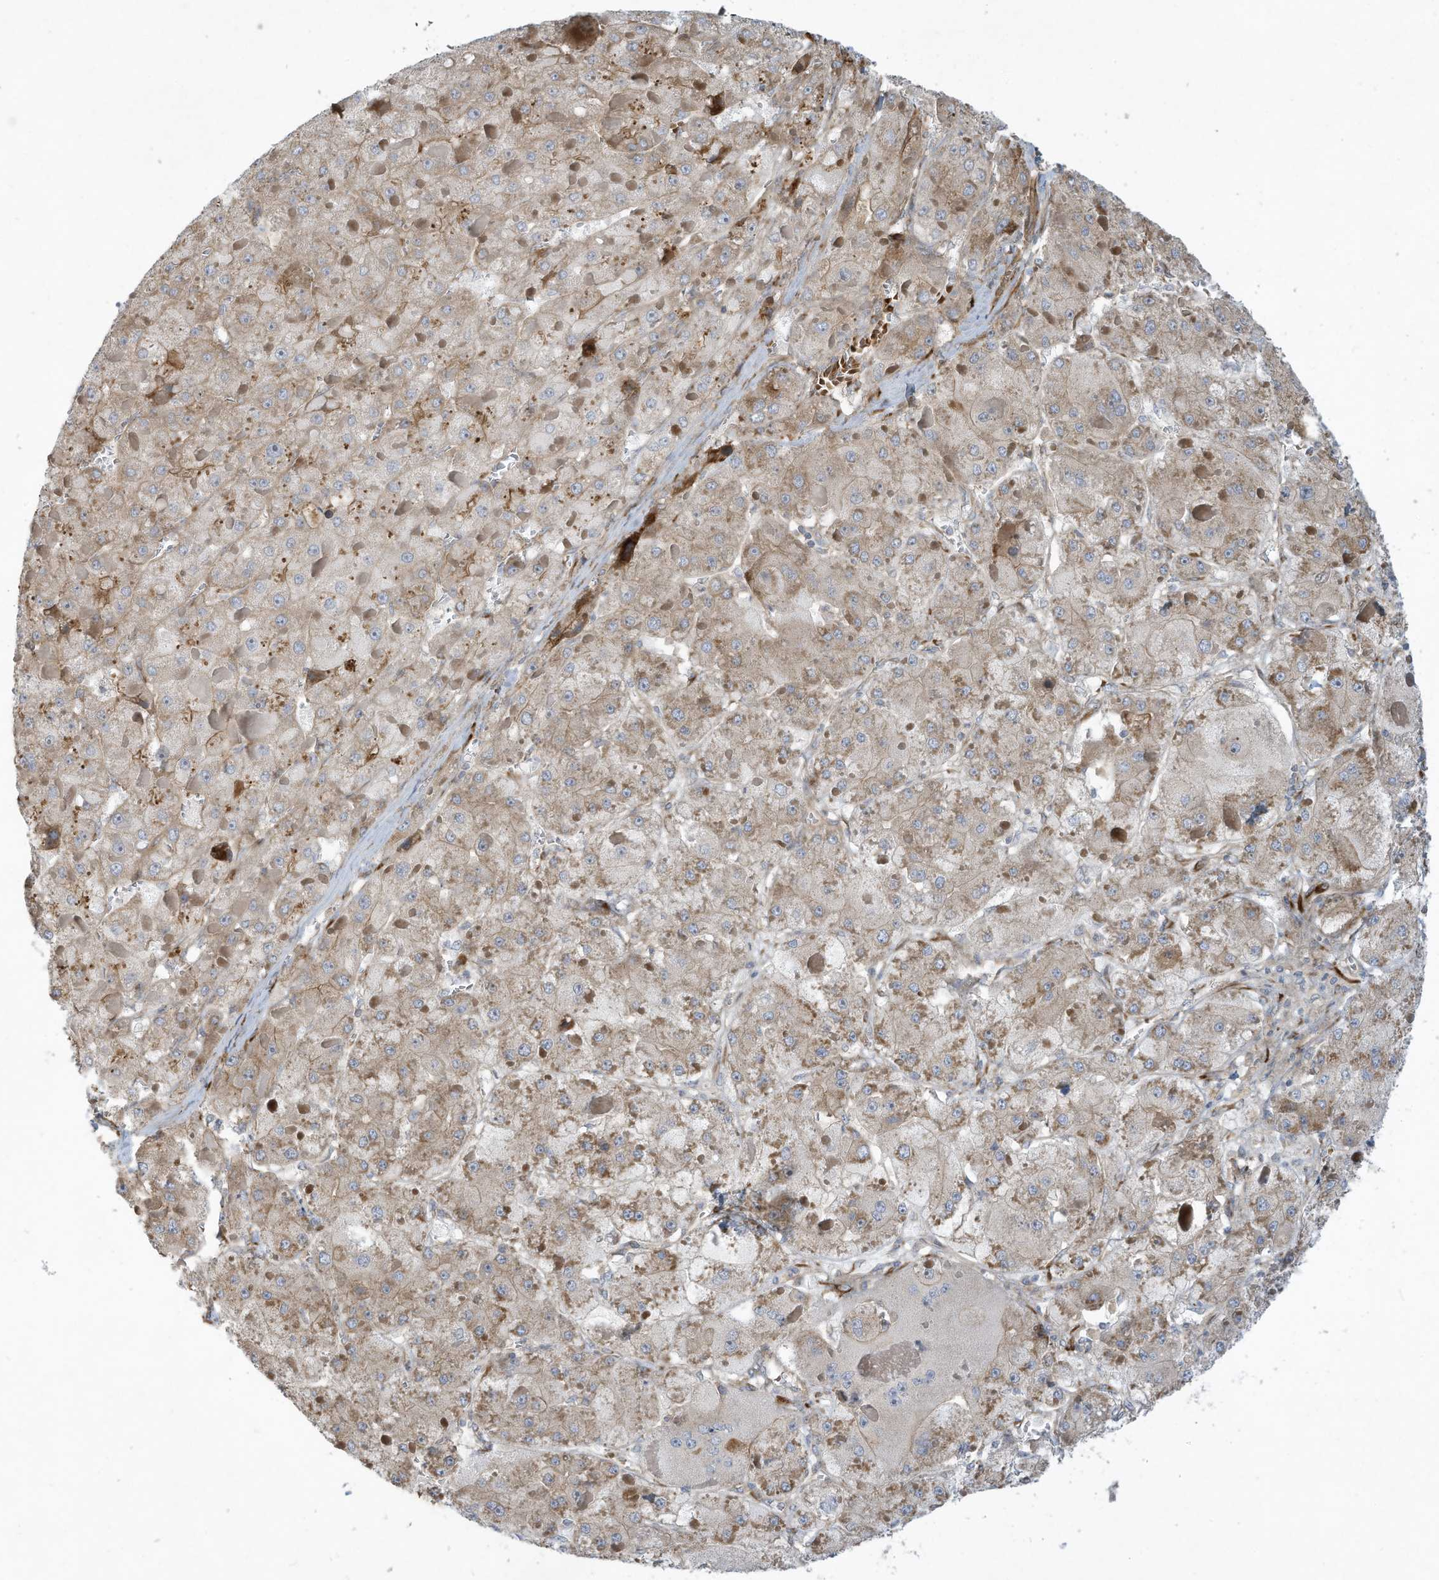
{"staining": {"intensity": "weak", "quantity": ">75%", "location": "cytoplasmic/membranous"}, "tissue": "liver cancer", "cell_type": "Tumor cells", "image_type": "cancer", "snomed": [{"axis": "morphology", "description": "Carcinoma, Hepatocellular, NOS"}, {"axis": "topography", "description": "Liver"}], "caption": "Approximately >75% of tumor cells in human liver hepatocellular carcinoma reveal weak cytoplasmic/membranous protein positivity as visualized by brown immunohistochemical staining.", "gene": "DDIT4", "patient": {"sex": "female", "age": 73}}